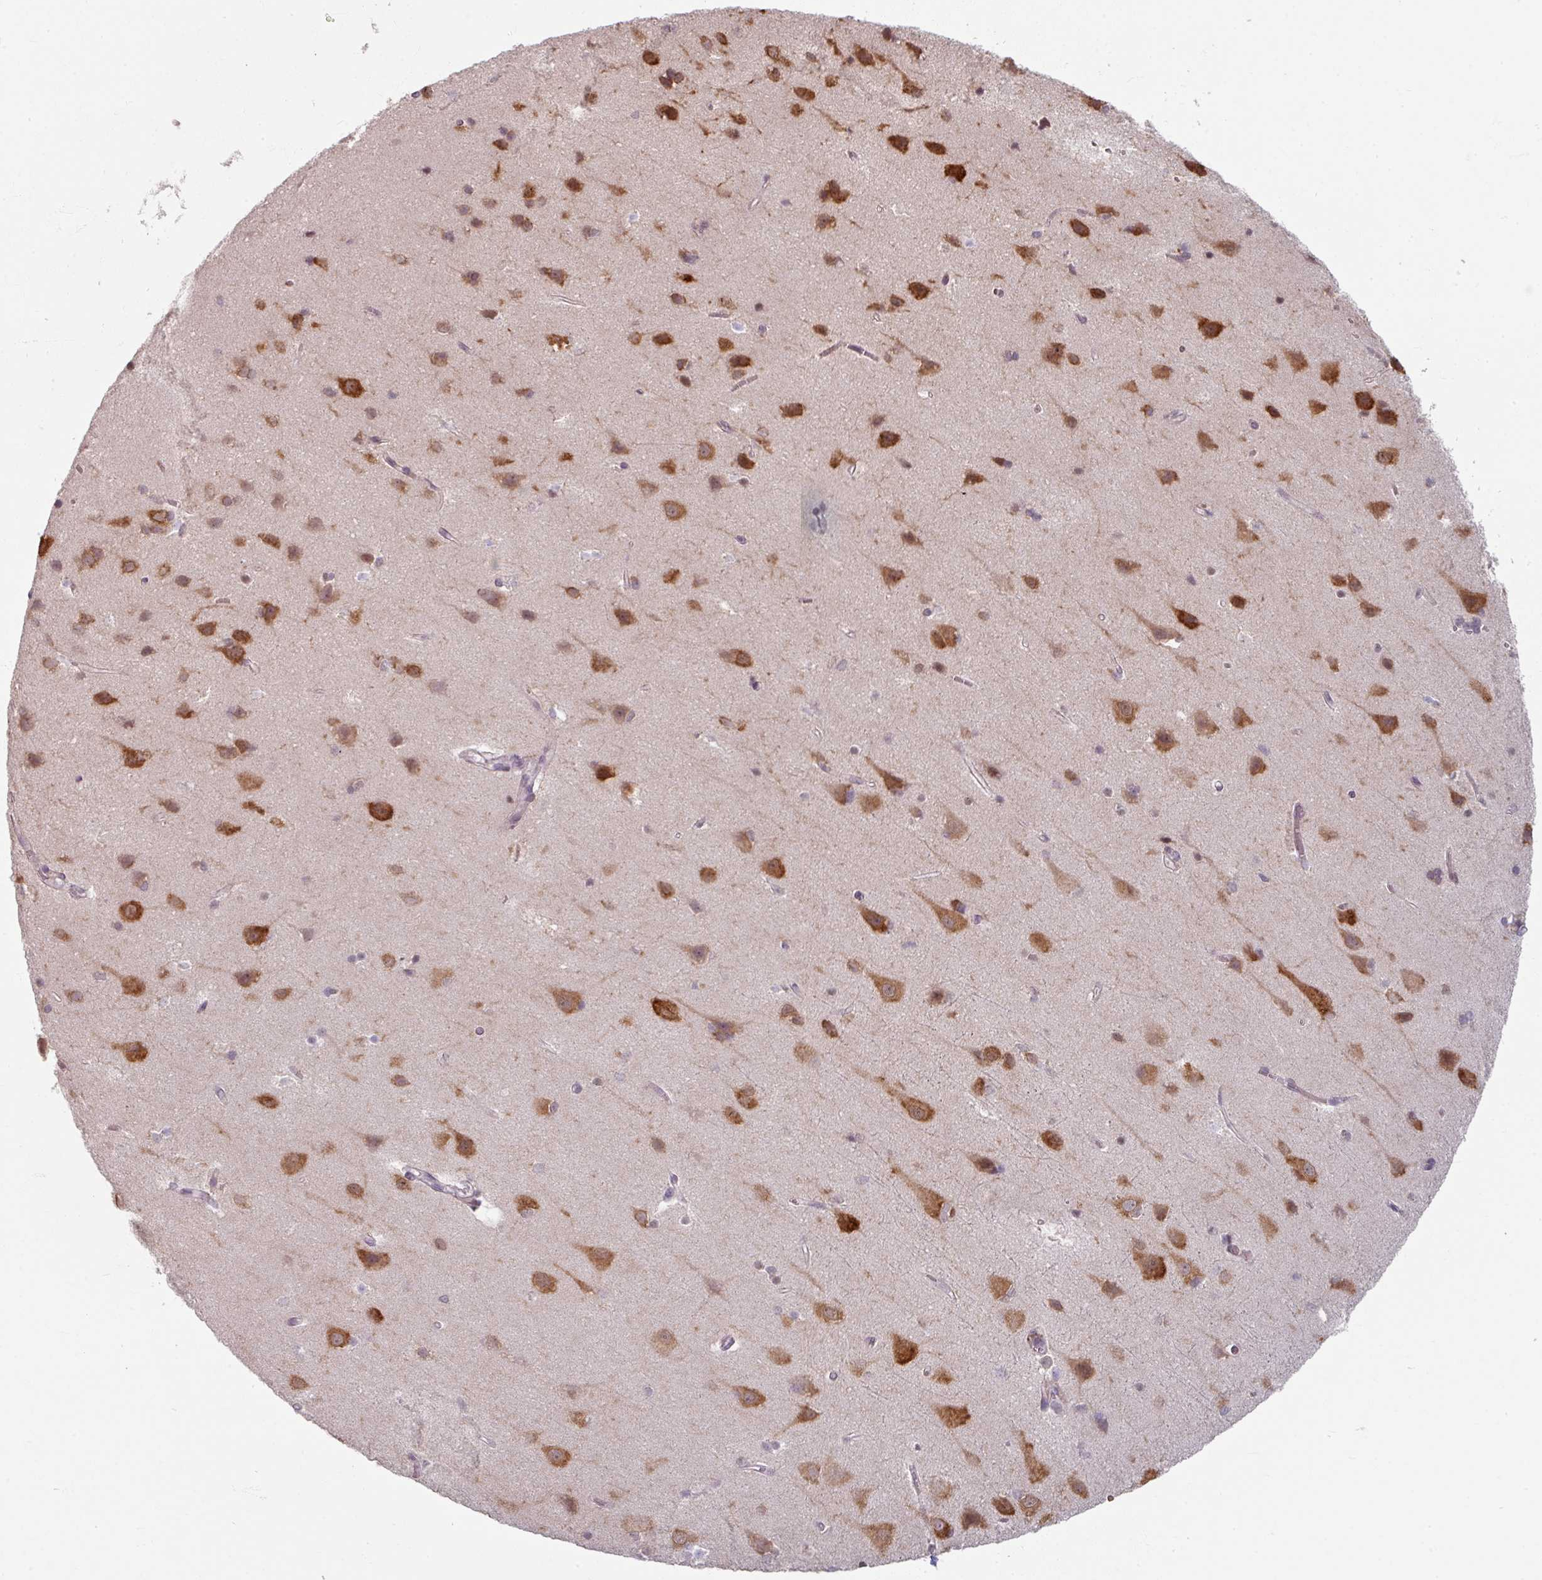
{"staining": {"intensity": "moderate", "quantity": "<25%", "location": "cytoplasmic/membranous"}, "tissue": "cerebral cortex", "cell_type": "Endothelial cells", "image_type": "normal", "snomed": [{"axis": "morphology", "description": "Normal tissue, NOS"}, {"axis": "topography", "description": "Cerebral cortex"}], "caption": "The immunohistochemical stain highlights moderate cytoplasmic/membranous staining in endothelial cells of benign cerebral cortex. Using DAB (brown) and hematoxylin (blue) stains, captured at high magnification using brightfield microscopy.", "gene": "KMT5C", "patient": {"sex": "male", "age": 37}}